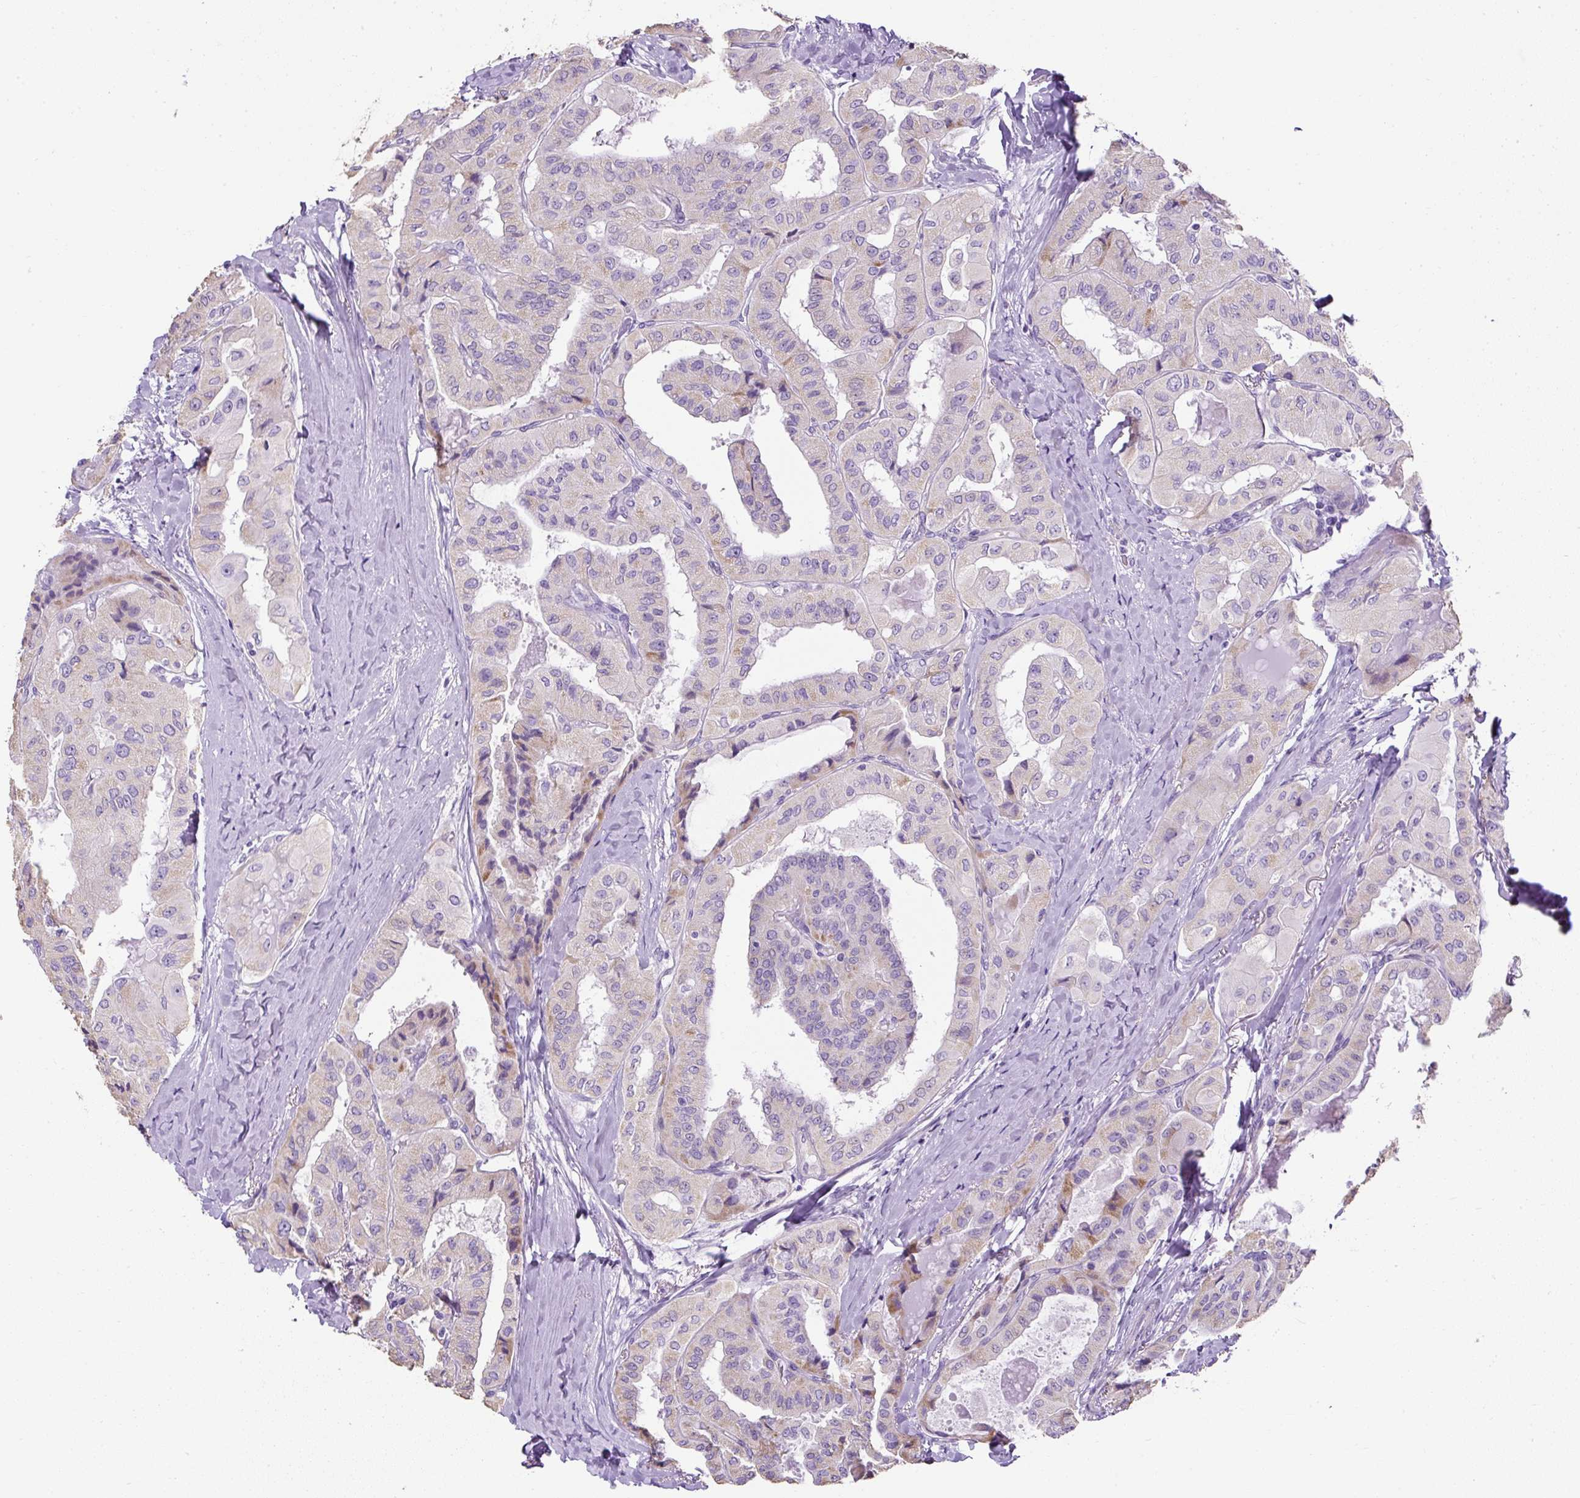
{"staining": {"intensity": "weak", "quantity": "<25%", "location": "cytoplasmic/membranous"}, "tissue": "thyroid cancer", "cell_type": "Tumor cells", "image_type": "cancer", "snomed": [{"axis": "morphology", "description": "Normal tissue, NOS"}, {"axis": "morphology", "description": "Papillary adenocarcinoma, NOS"}, {"axis": "topography", "description": "Thyroid gland"}], "caption": "Tumor cells show no significant protein staining in papillary adenocarcinoma (thyroid).", "gene": "C2CD4C", "patient": {"sex": "female", "age": 59}}